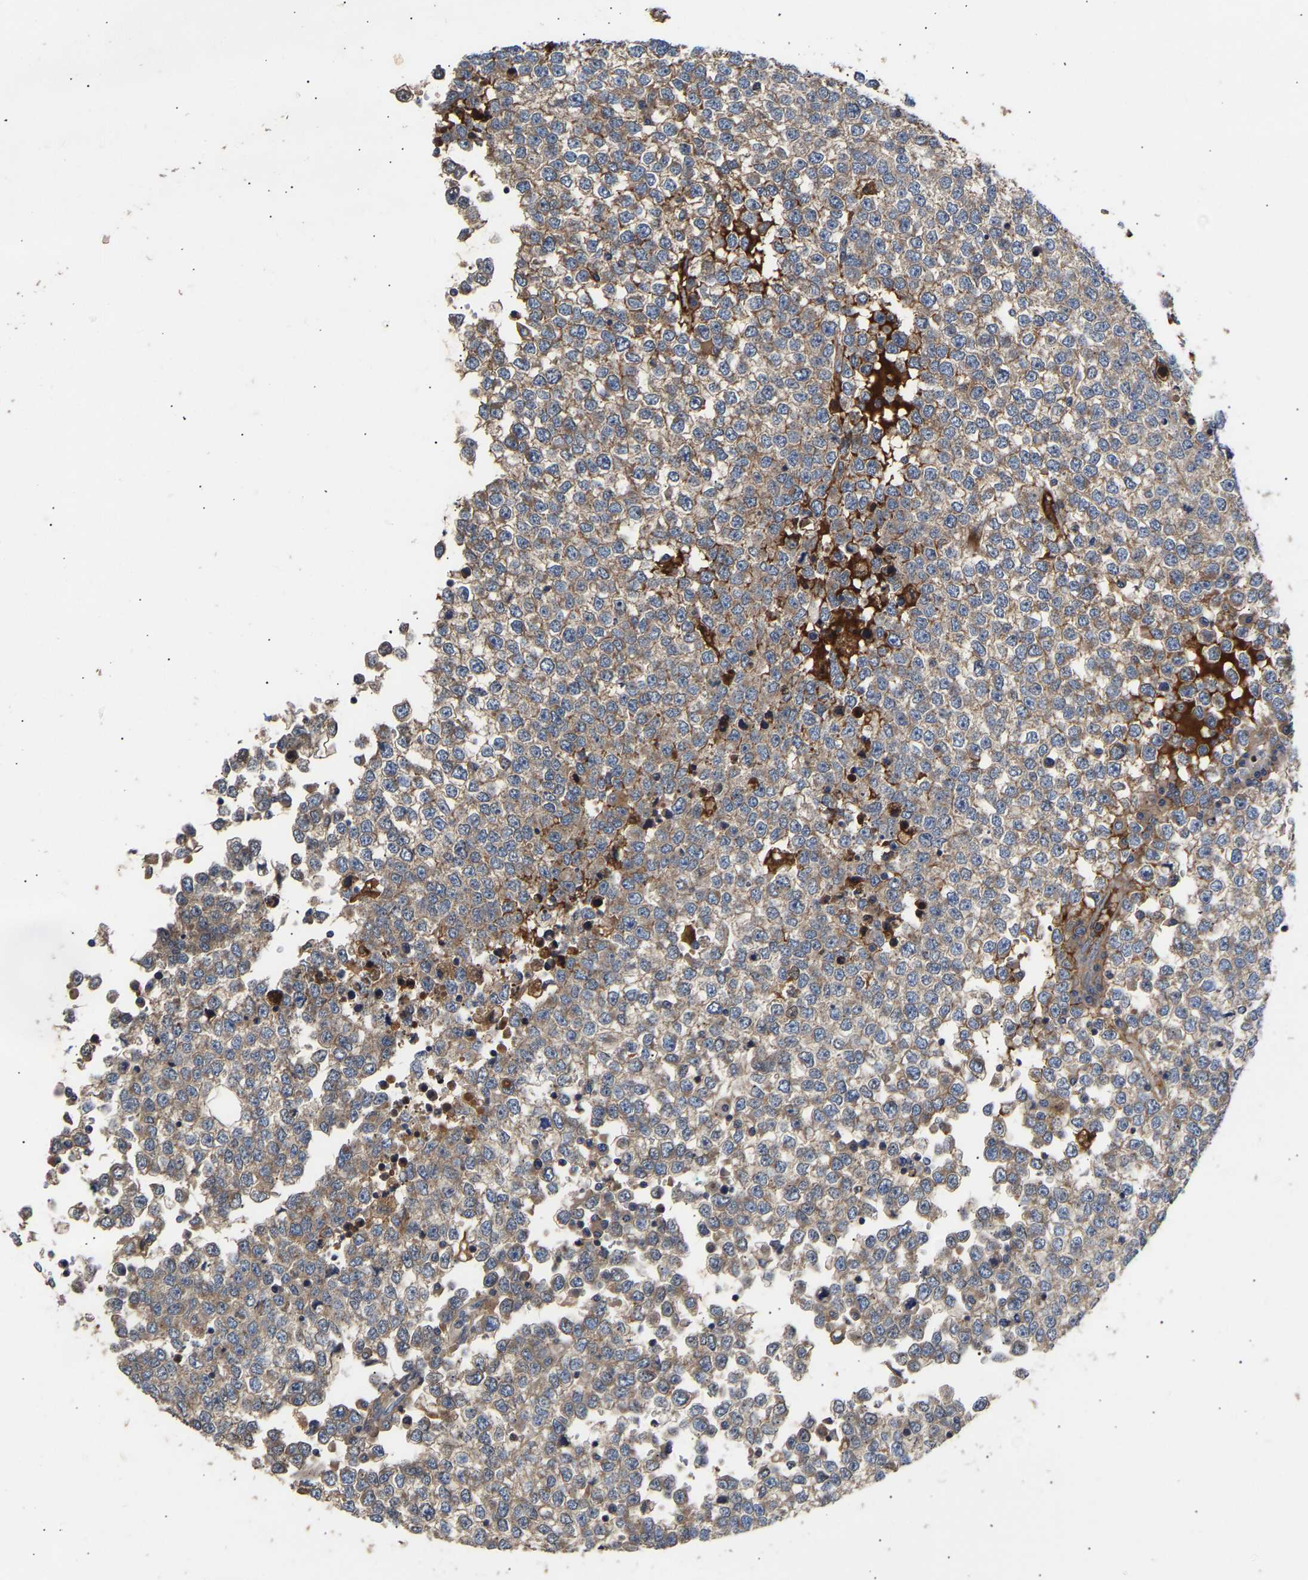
{"staining": {"intensity": "weak", "quantity": ">75%", "location": "cytoplasmic/membranous"}, "tissue": "testis cancer", "cell_type": "Tumor cells", "image_type": "cancer", "snomed": [{"axis": "morphology", "description": "Seminoma, NOS"}, {"axis": "topography", "description": "Testis"}], "caption": "Immunohistochemical staining of human testis seminoma reveals low levels of weak cytoplasmic/membranous protein staining in approximately >75% of tumor cells. Immunohistochemistry (ihc) stains the protein of interest in brown and the nuclei are stained blue.", "gene": "KASH5", "patient": {"sex": "male", "age": 65}}